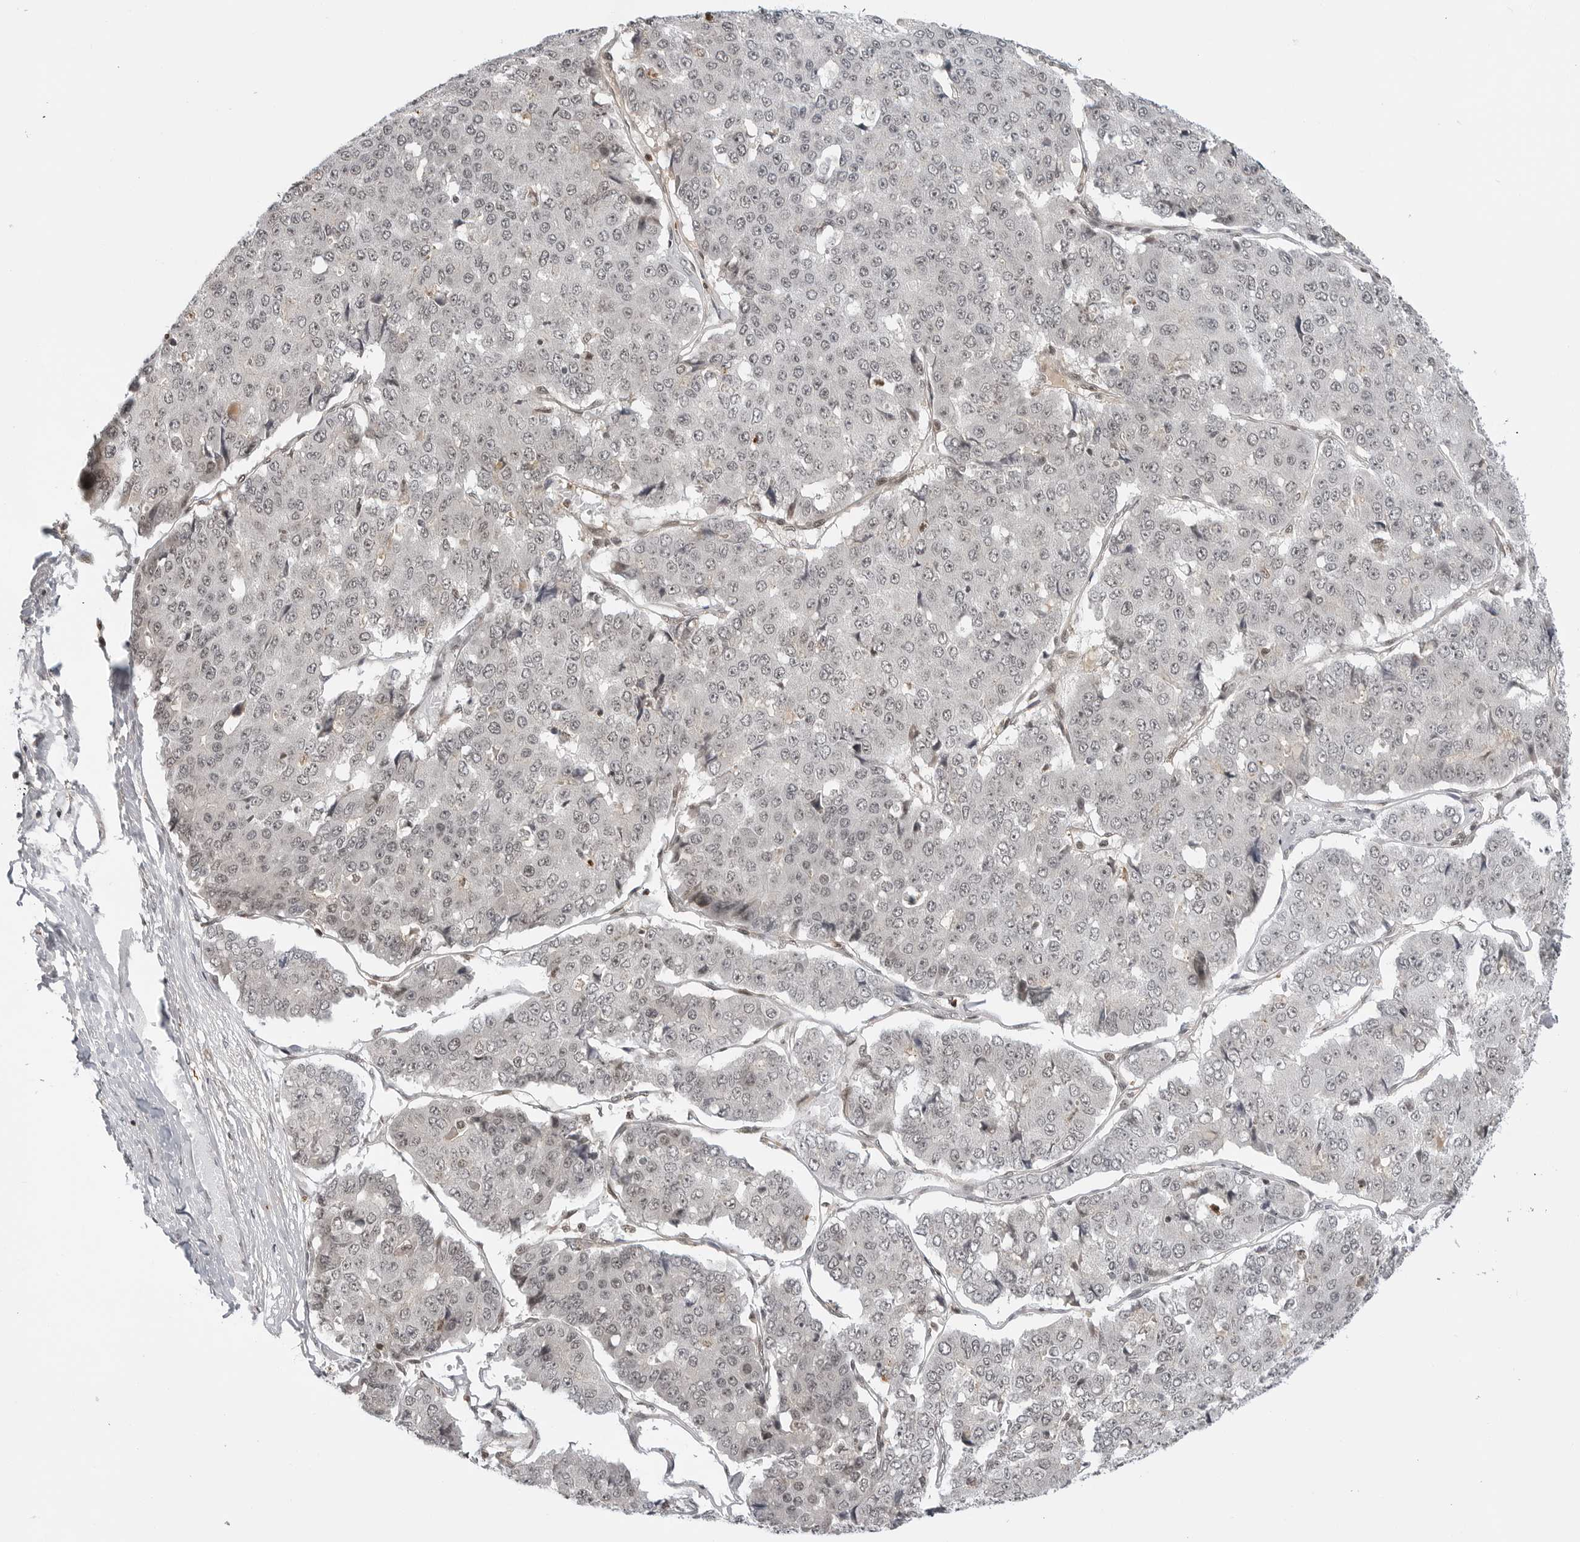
{"staining": {"intensity": "weak", "quantity": "<25%", "location": "nuclear"}, "tissue": "pancreatic cancer", "cell_type": "Tumor cells", "image_type": "cancer", "snomed": [{"axis": "morphology", "description": "Adenocarcinoma, NOS"}, {"axis": "topography", "description": "Pancreas"}], "caption": "A high-resolution micrograph shows immunohistochemistry (IHC) staining of pancreatic adenocarcinoma, which exhibits no significant positivity in tumor cells.", "gene": "C8orf33", "patient": {"sex": "male", "age": 50}}